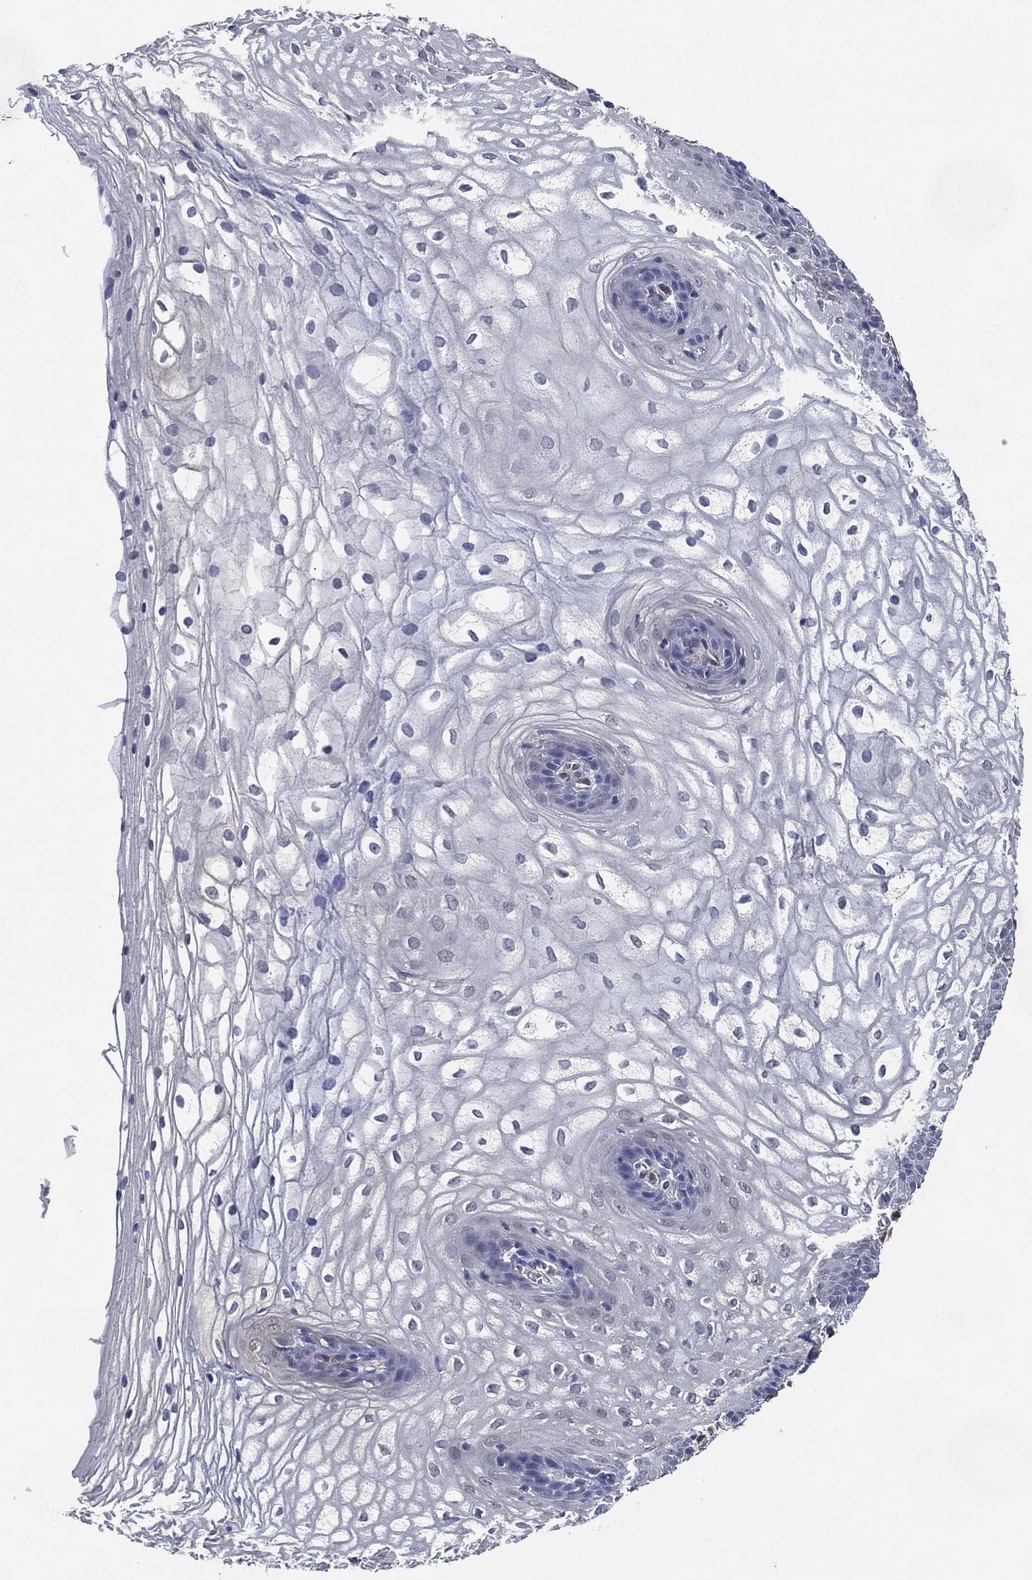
{"staining": {"intensity": "negative", "quantity": "none", "location": "none"}, "tissue": "vagina", "cell_type": "Squamous epithelial cells", "image_type": "normal", "snomed": [{"axis": "morphology", "description": "Normal tissue, NOS"}, {"axis": "topography", "description": "Vagina"}], "caption": "Squamous epithelial cells show no significant staining in unremarkable vagina. (Stains: DAB immunohistochemistry with hematoxylin counter stain, Microscopy: brightfield microscopy at high magnification).", "gene": "AK1", "patient": {"sex": "female", "age": 34}}